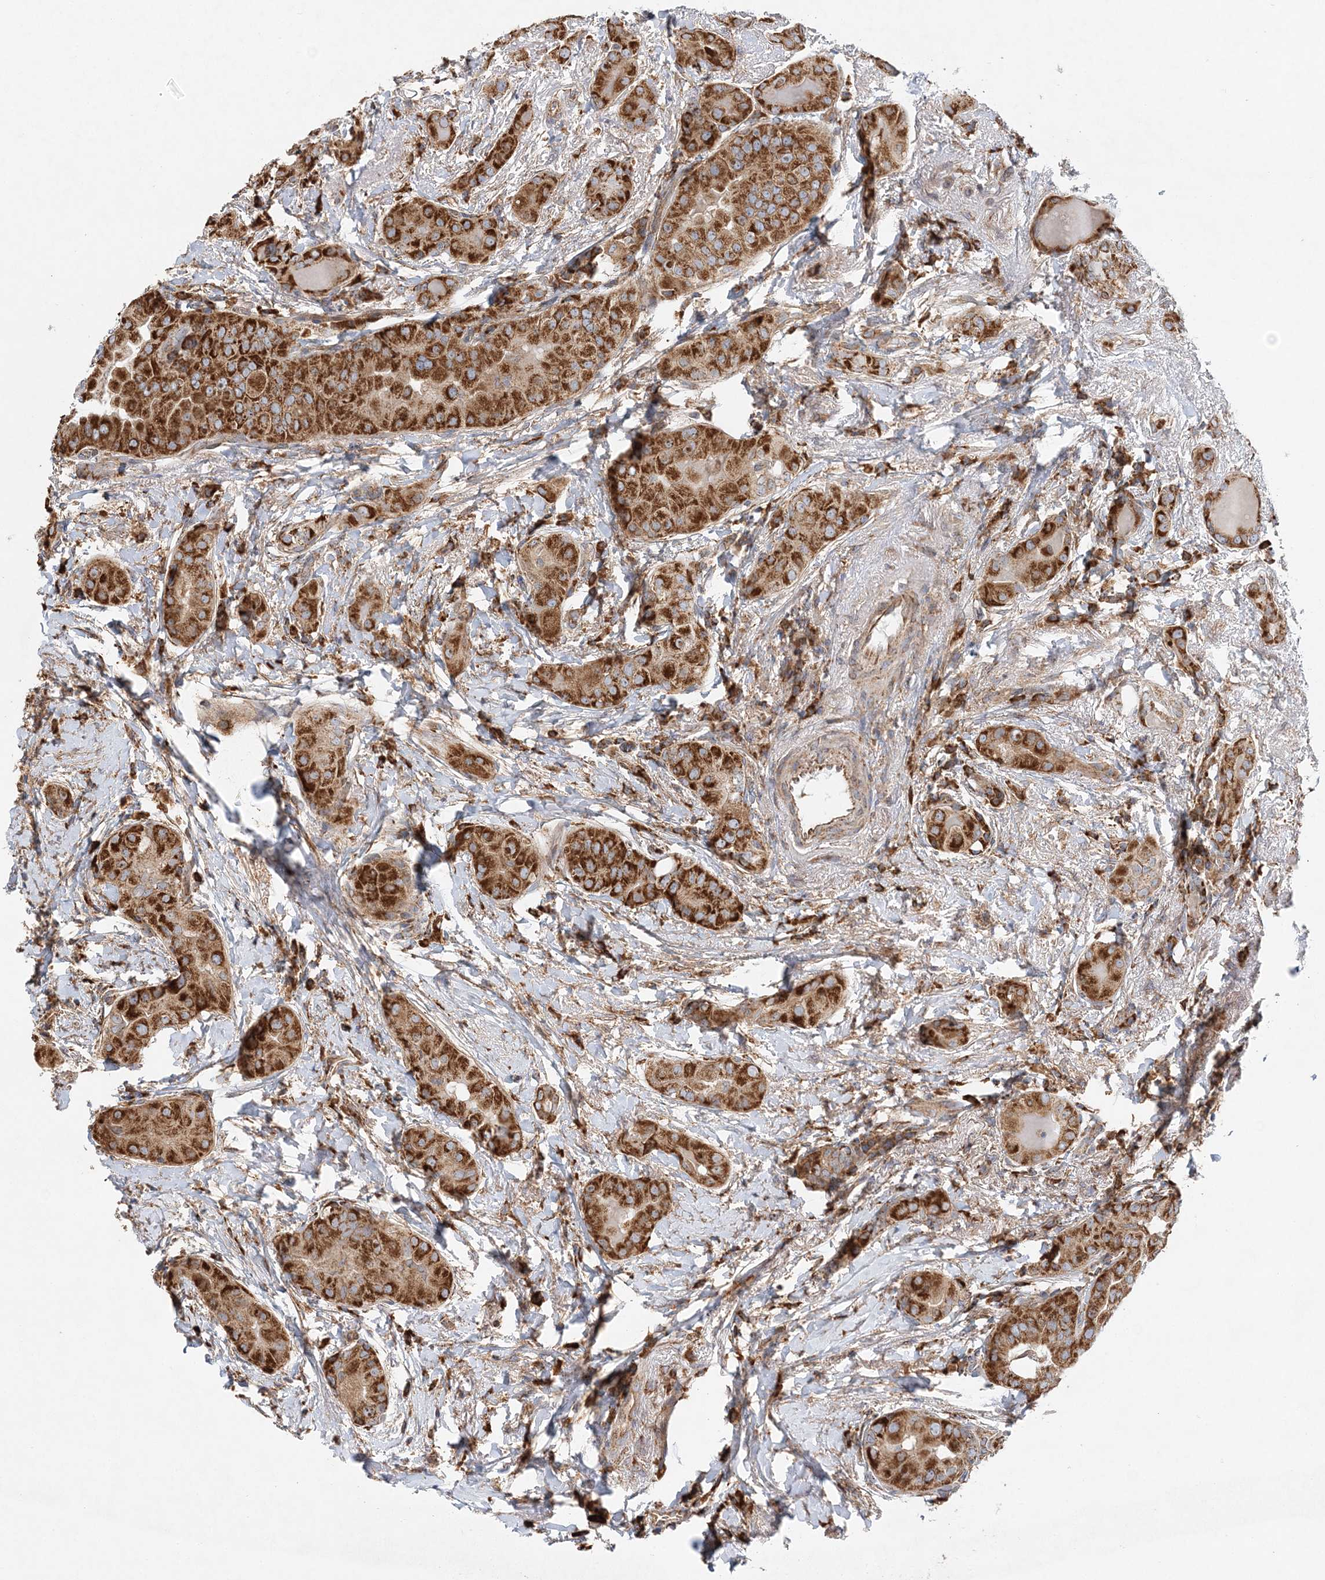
{"staining": {"intensity": "strong", "quantity": ">75%", "location": "cytoplasmic/membranous"}, "tissue": "thyroid cancer", "cell_type": "Tumor cells", "image_type": "cancer", "snomed": [{"axis": "morphology", "description": "Papillary adenocarcinoma, NOS"}, {"axis": "topography", "description": "Thyroid gland"}], "caption": "Immunohistochemical staining of thyroid papillary adenocarcinoma displays high levels of strong cytoplasmic/membranous protein staining in about >75% of tumor cells. (Stains: DAB in brown, nuclei in blue, Microscopy: brightfield microscopy at high magnification).", "gene": "ZFYVE16", "patient": {"sex": "male", "age": 33}}